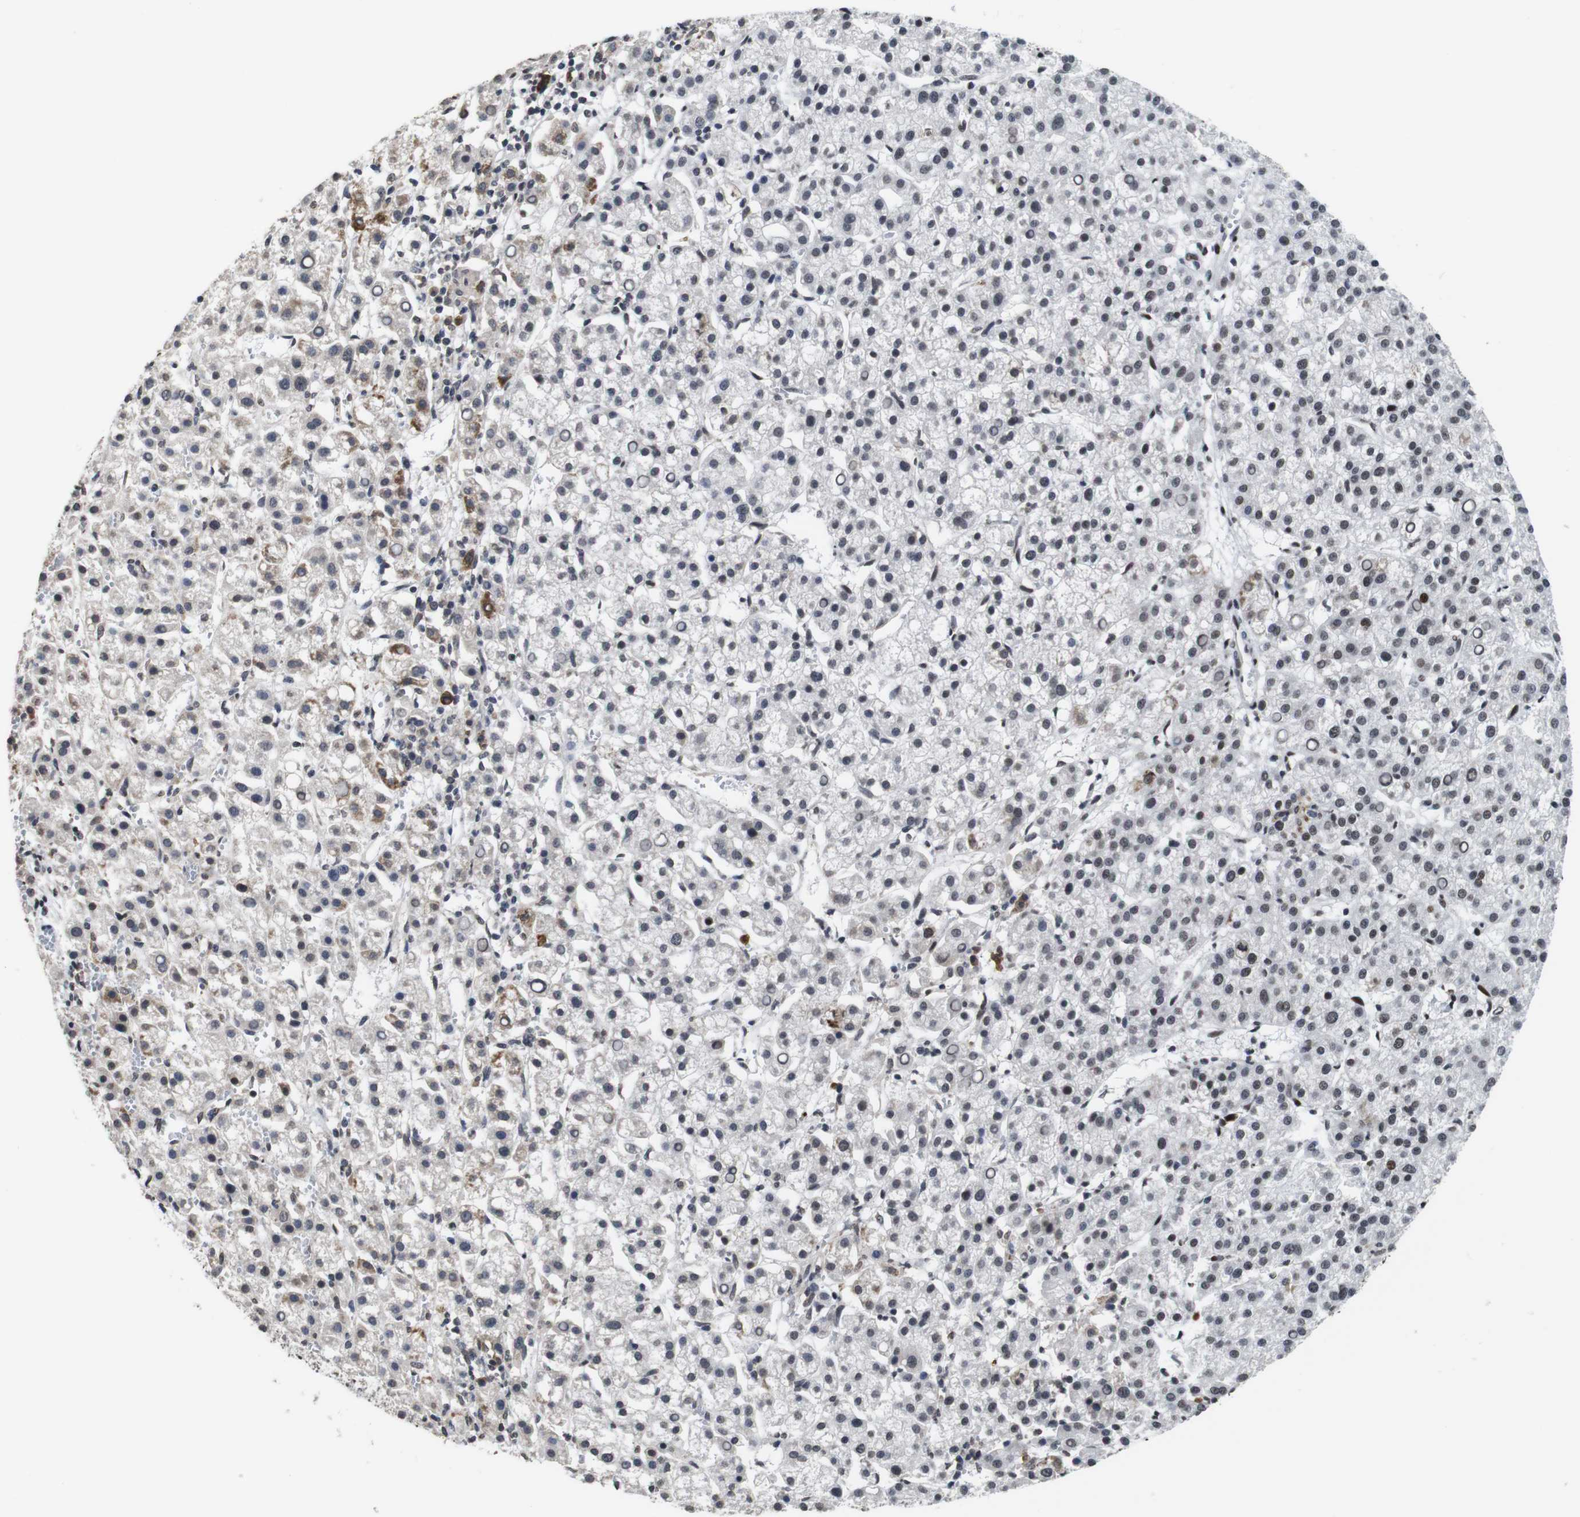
{"staining": {"intensity": "weak", "quantity": "25%-75%", "location": "nuclear"}, "tissue": "liver cancer", "cell_type": "Tumor cells", "image_type": "cancer", "snomed": [{"axis": "morphology", "description": "Carcinoma, Hepatocellular, NOS"}, {"axis": "topography", "description": "Liver"}], "caption": "Human liver cancer stained with a protein marker demonstrates weak staining in tumor cells.", "gene": "EIF4G1", "patient": {"sex": "female", "age": 58}}